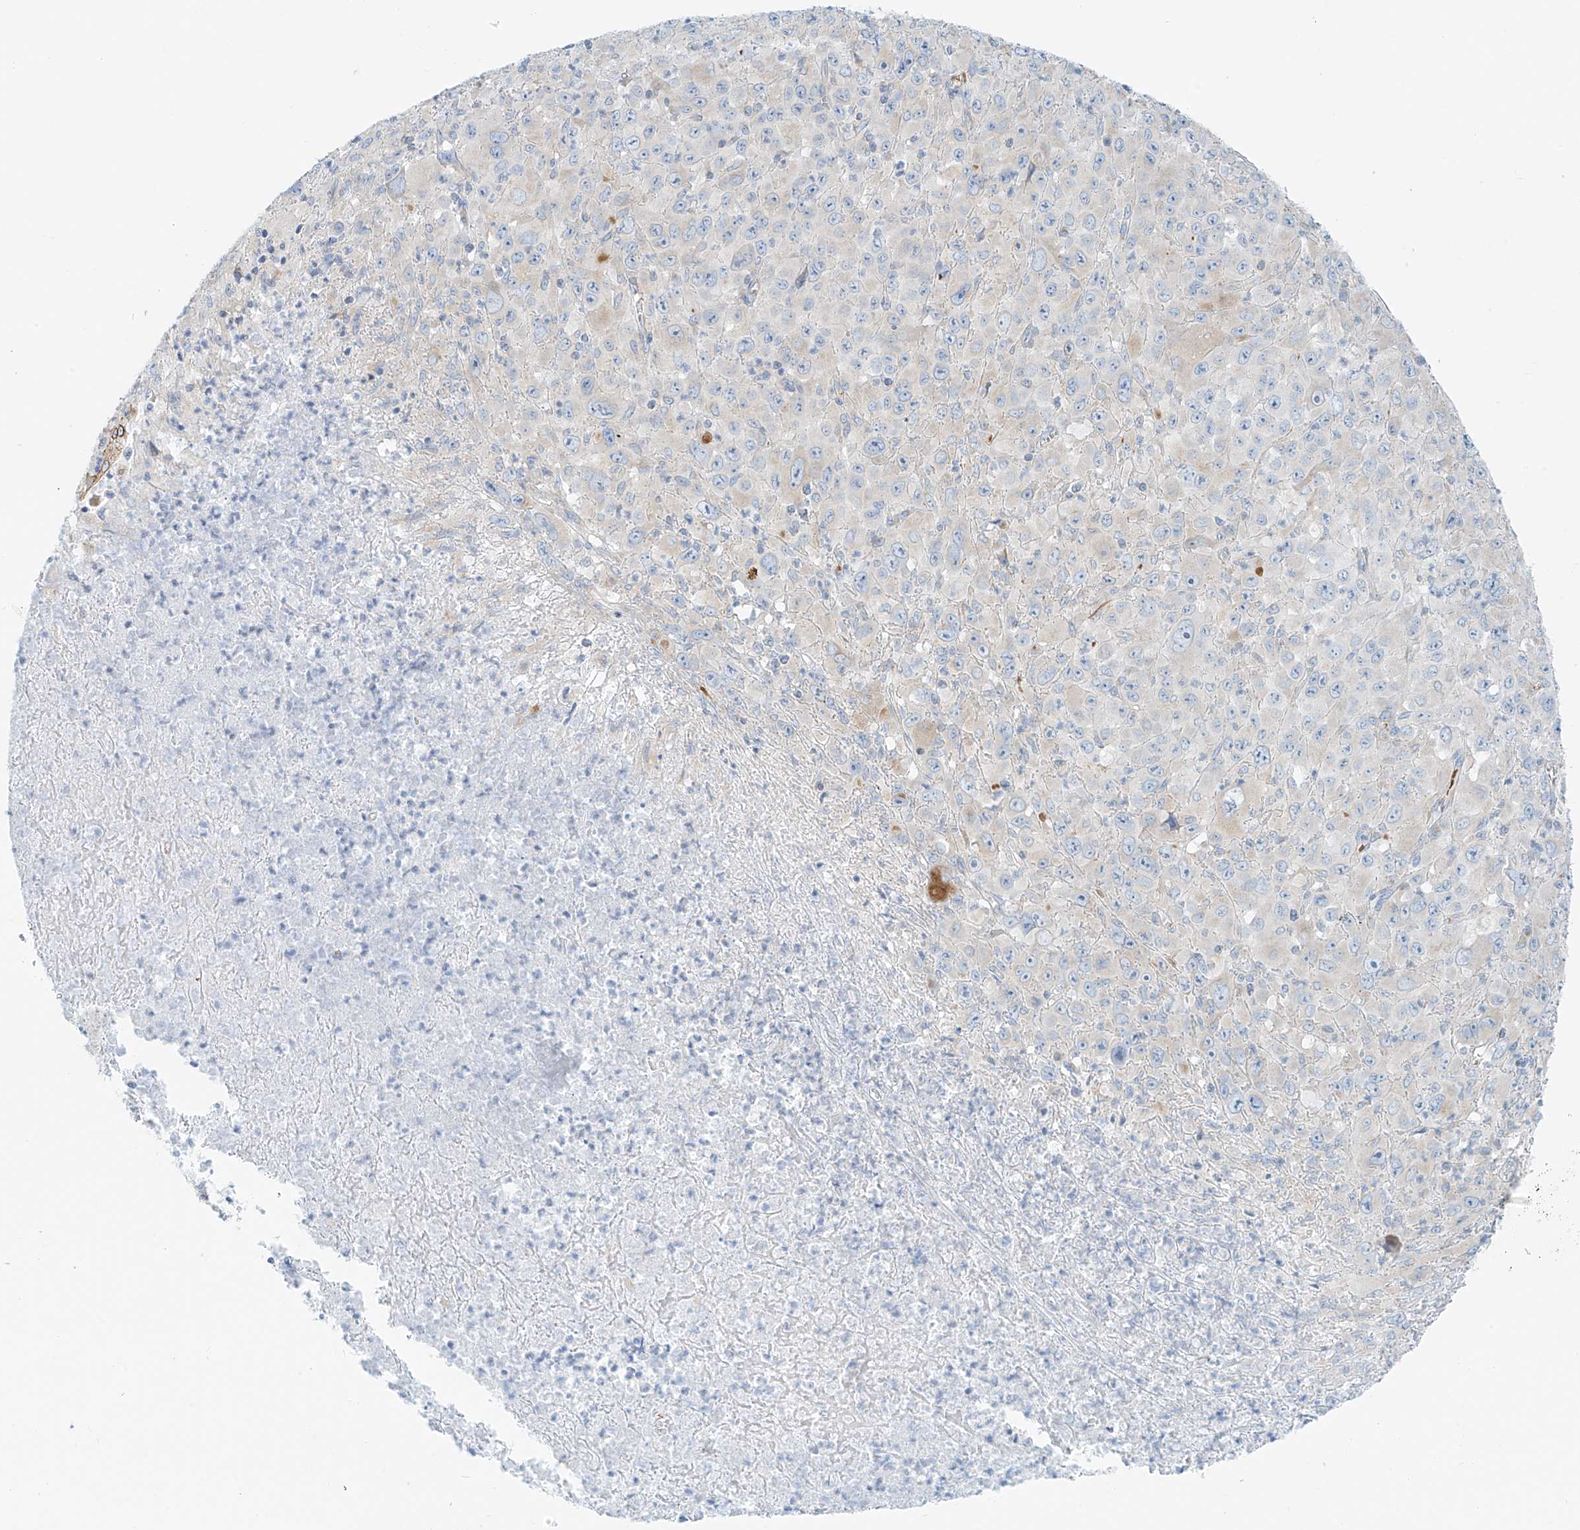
{"staining": {"intensity": "weak", "quantity": "<25%", "location": "cytoplasmic/membranous"}, "tissue": "melanoma", "cell_type": "Tumor cells", "image_type": "cancer", "snomed": [{"axis": "morphology", "description": "Malignant melanoma, Metastatic site"}, {"axis": "topography", "description": "Skin"}], "caption": "Tumor cells show no significant protein staining in melanoma.", "gene": "EIPR1", "patient": {"sex": "female", "age": 56}}